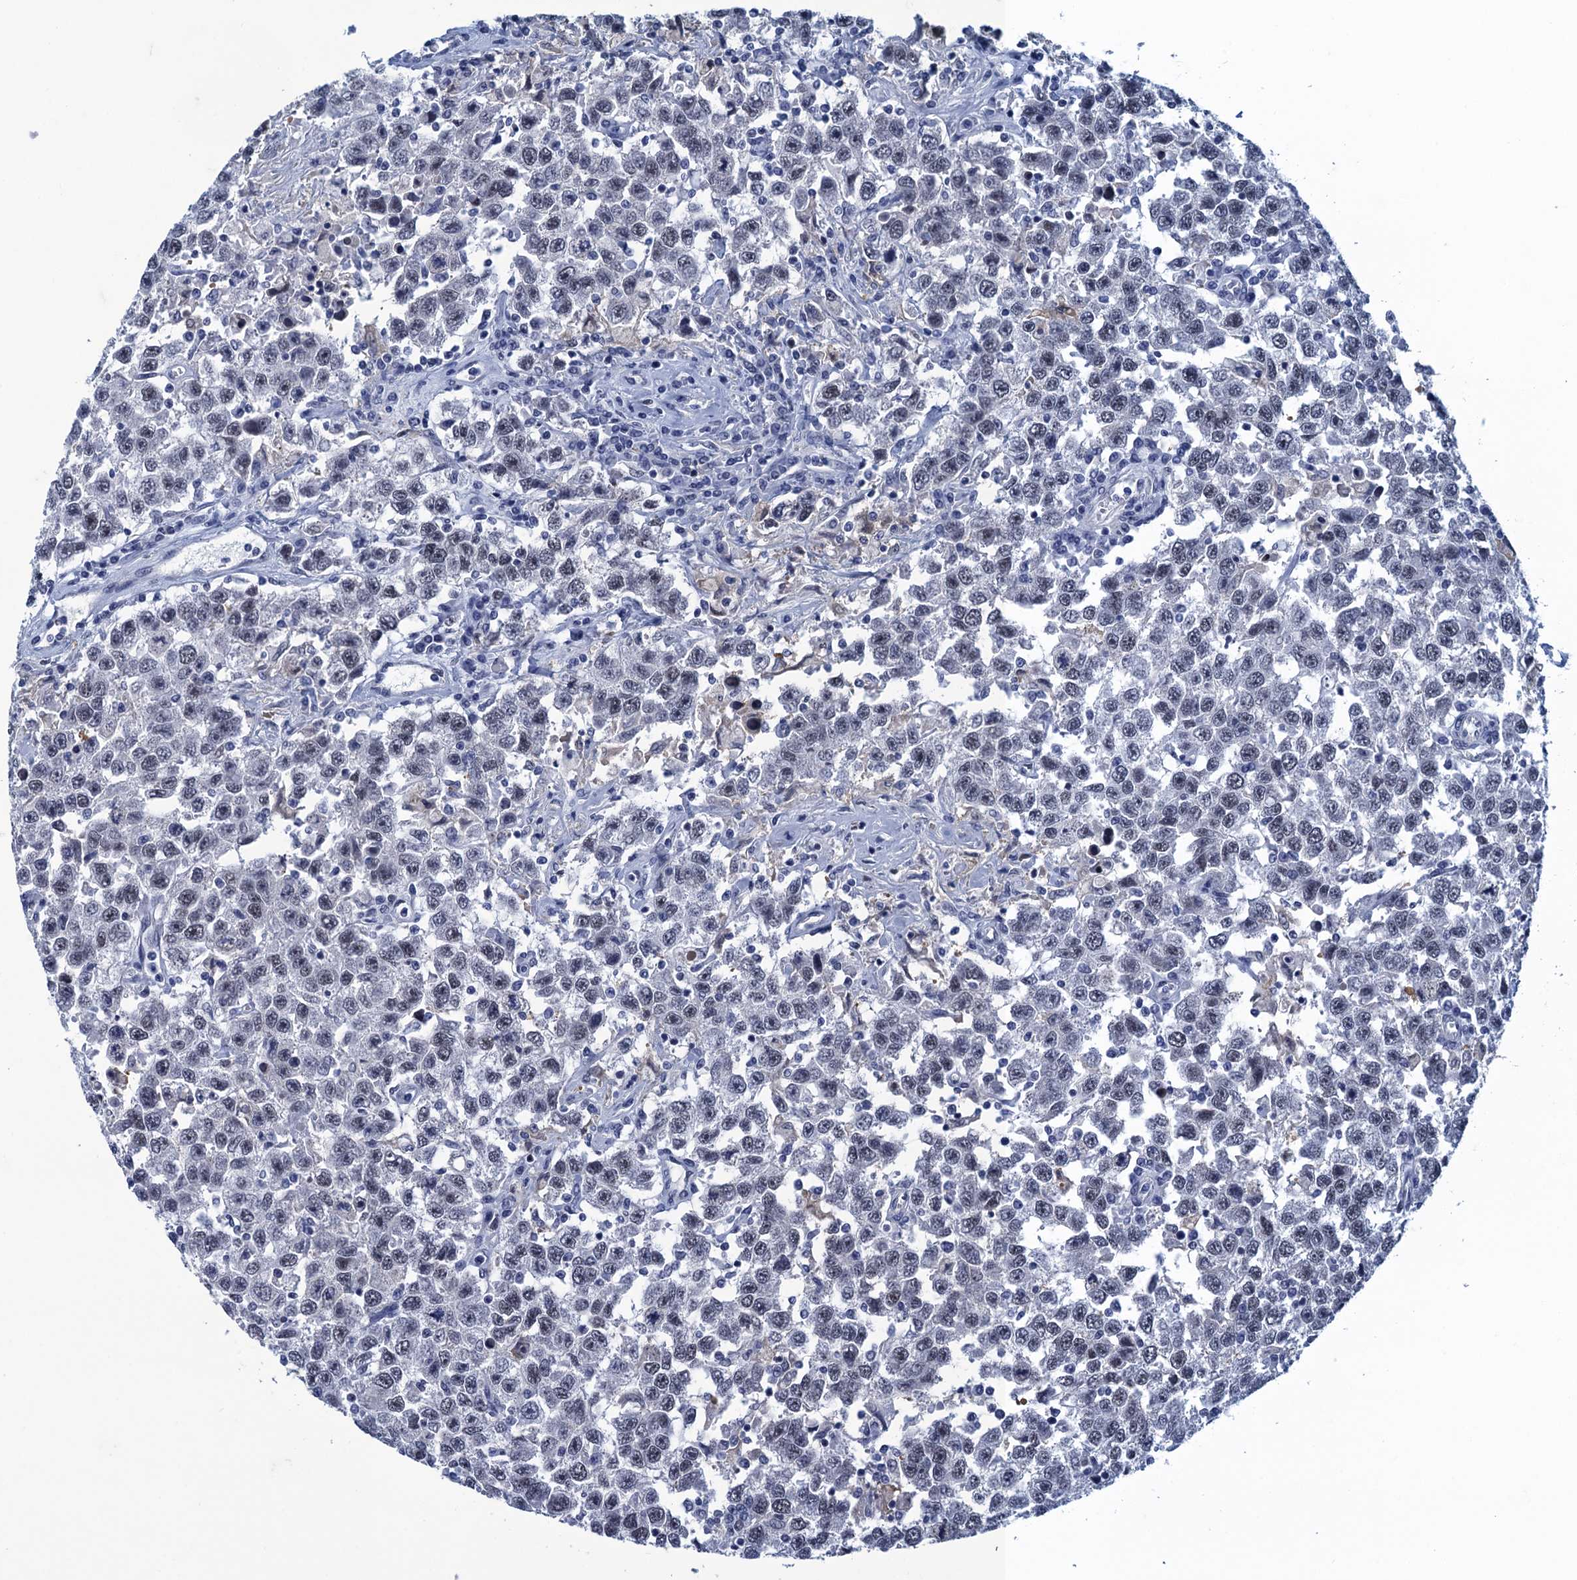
{"staining": {"intensity": "weak", "quantity": "<25%", "location": "nuclear"}, "tissue": "testis cancer", "cell_type": "Tumor cells", "image_type": "cancer", "snomed": [{"axis": "morphology", "description": "Seminoma, NOS"}, {"axis": "topography", "description": "Testis"}], "caption": "This is a image of IHC staining of testis cancer (seminoma), which shows no expression in tumor cells.", "gene": "GINS3", "patient": {"sex": "male", "age": 41}}